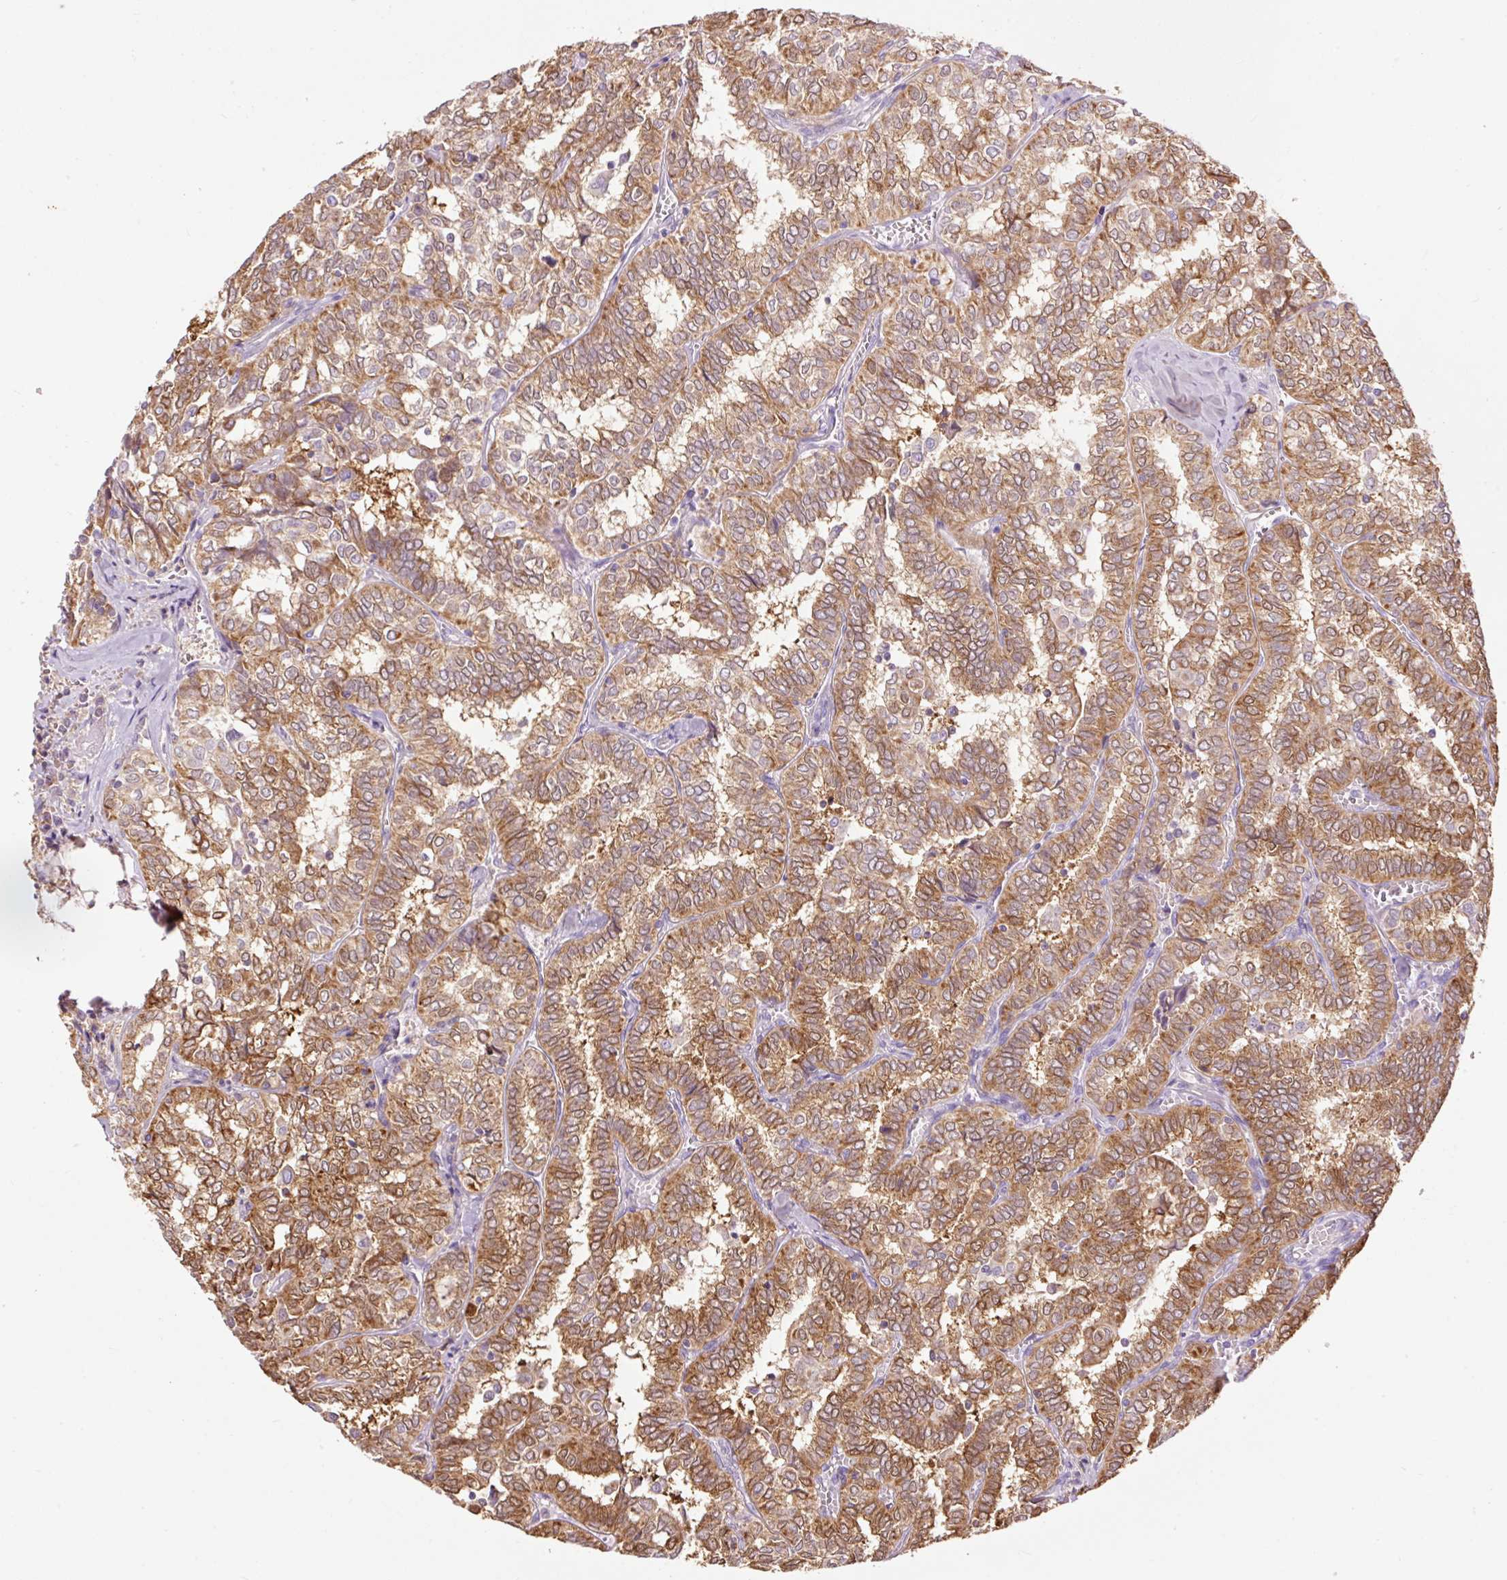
{"staining": {"intensity": "strong", "quantity": ">75%", "location": "cytoplasmic/membranous"}, "tissue": "thyroid cancer", "cell_type": "Tumor cells", "image_type": "cancer", "snomed": [{"axis": "morphology", "description": "Papillary adenocarcinoma, NOS"}, {"axis": "topography", "description": "Thyroid gland"}], "caption": "Tumor cells display strong cytoplasmic/membranous staining in approximately >75% of cells in thyroid cancer (papillary adenocarcinoma). The protein is shown in brown color, while the nuclei are stained blue.", "gene": "PRDX5", "patient": {"sex": "female", "age": 30}}